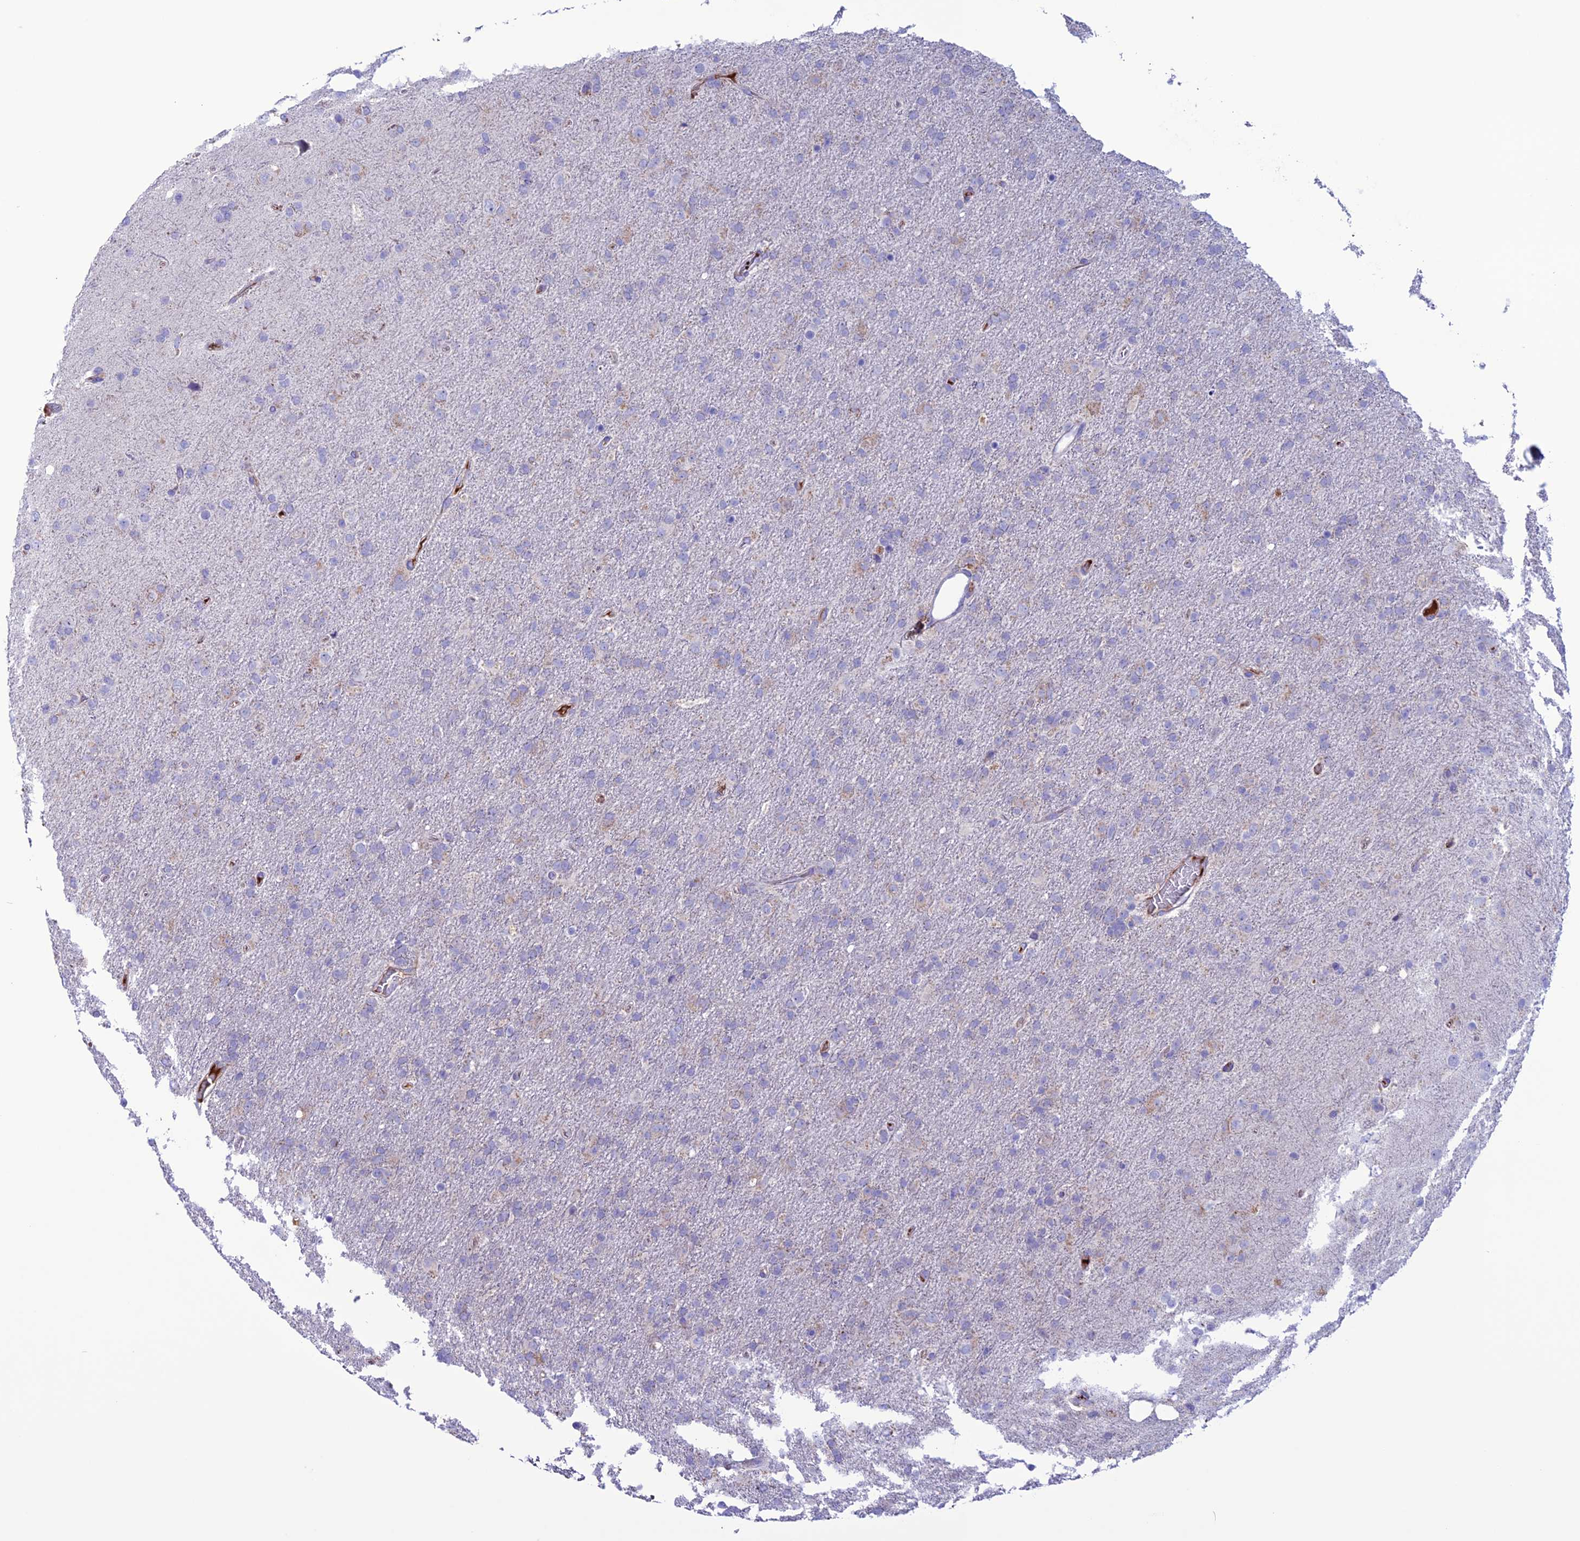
{"staining": {"intensity": "negative", "quantity": "none", "location": "none"}, "tissue": "glioma", "cell_type": "Tumor cells", "image_type": "cancer", "snomed": [{"axis": "morphology", "description": "Glioma, malignant, Low grade"}, {"axis": "topography", "description": "Brain"}], "caption": "Tumor cells show no significant staining in glioma.", "gene": "C21orf140", "patient": {"sex": "male", "age": 65}}